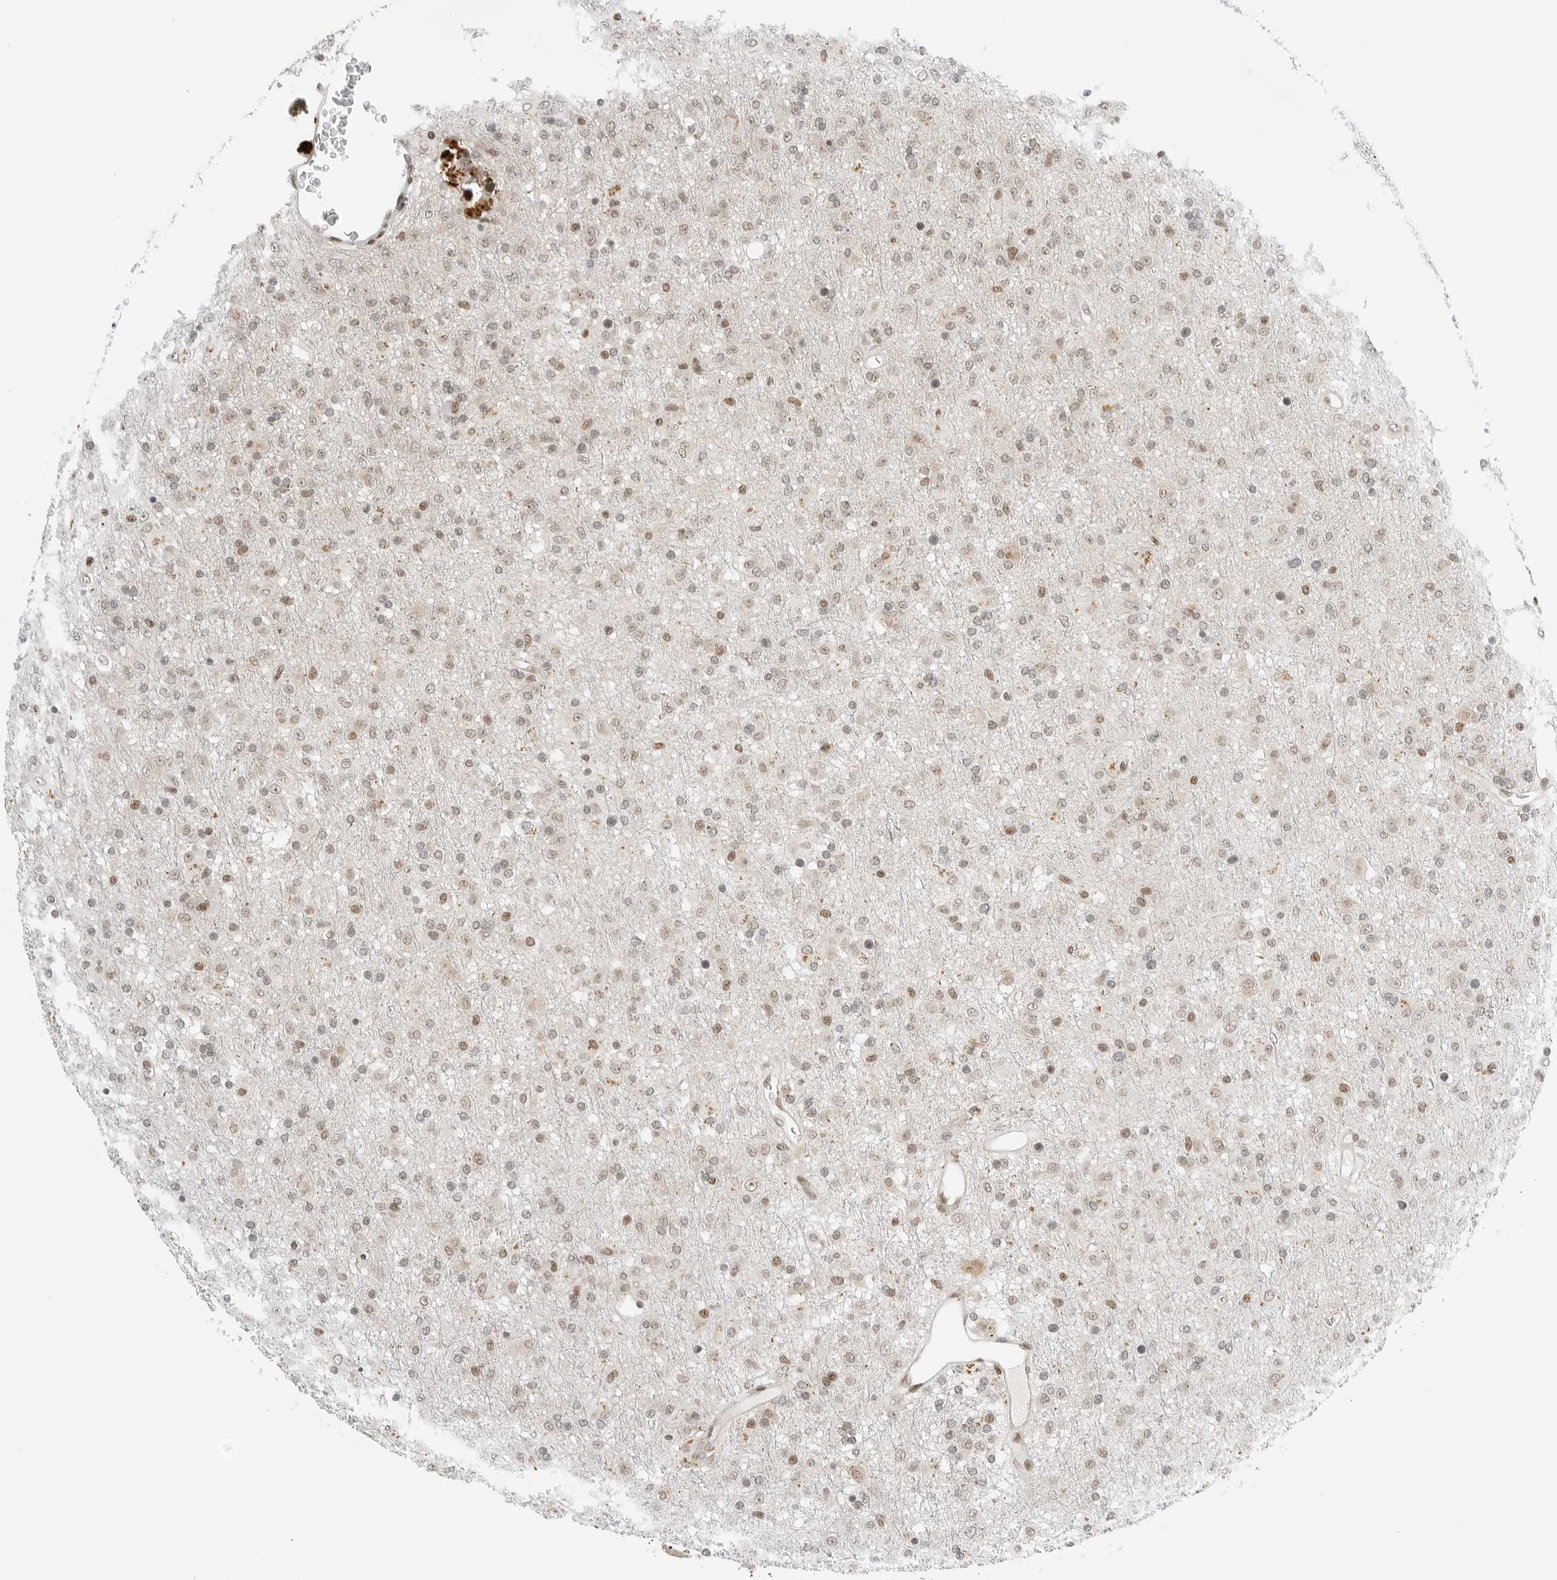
{"staining": {"intensity": "moderate", "quantity": "25%-75%", "location": "nuclear"}, "tissue": "glioma", "cell_type": "Tumor cells", "image_type": "cancer", "snomed": [{"axis": "morphology", "description": "Glioma, malignant, Low grade"}, {"axis": "topography", "description": "Brain"}], "caption": "Protein analysis of malignant low-grade glioma tissue exhibits moderate nuclear expression in approximately 25%-75% of tumor cells.", "gene": "CRTC2", "patient": {"sex": "male", "age": 65}}